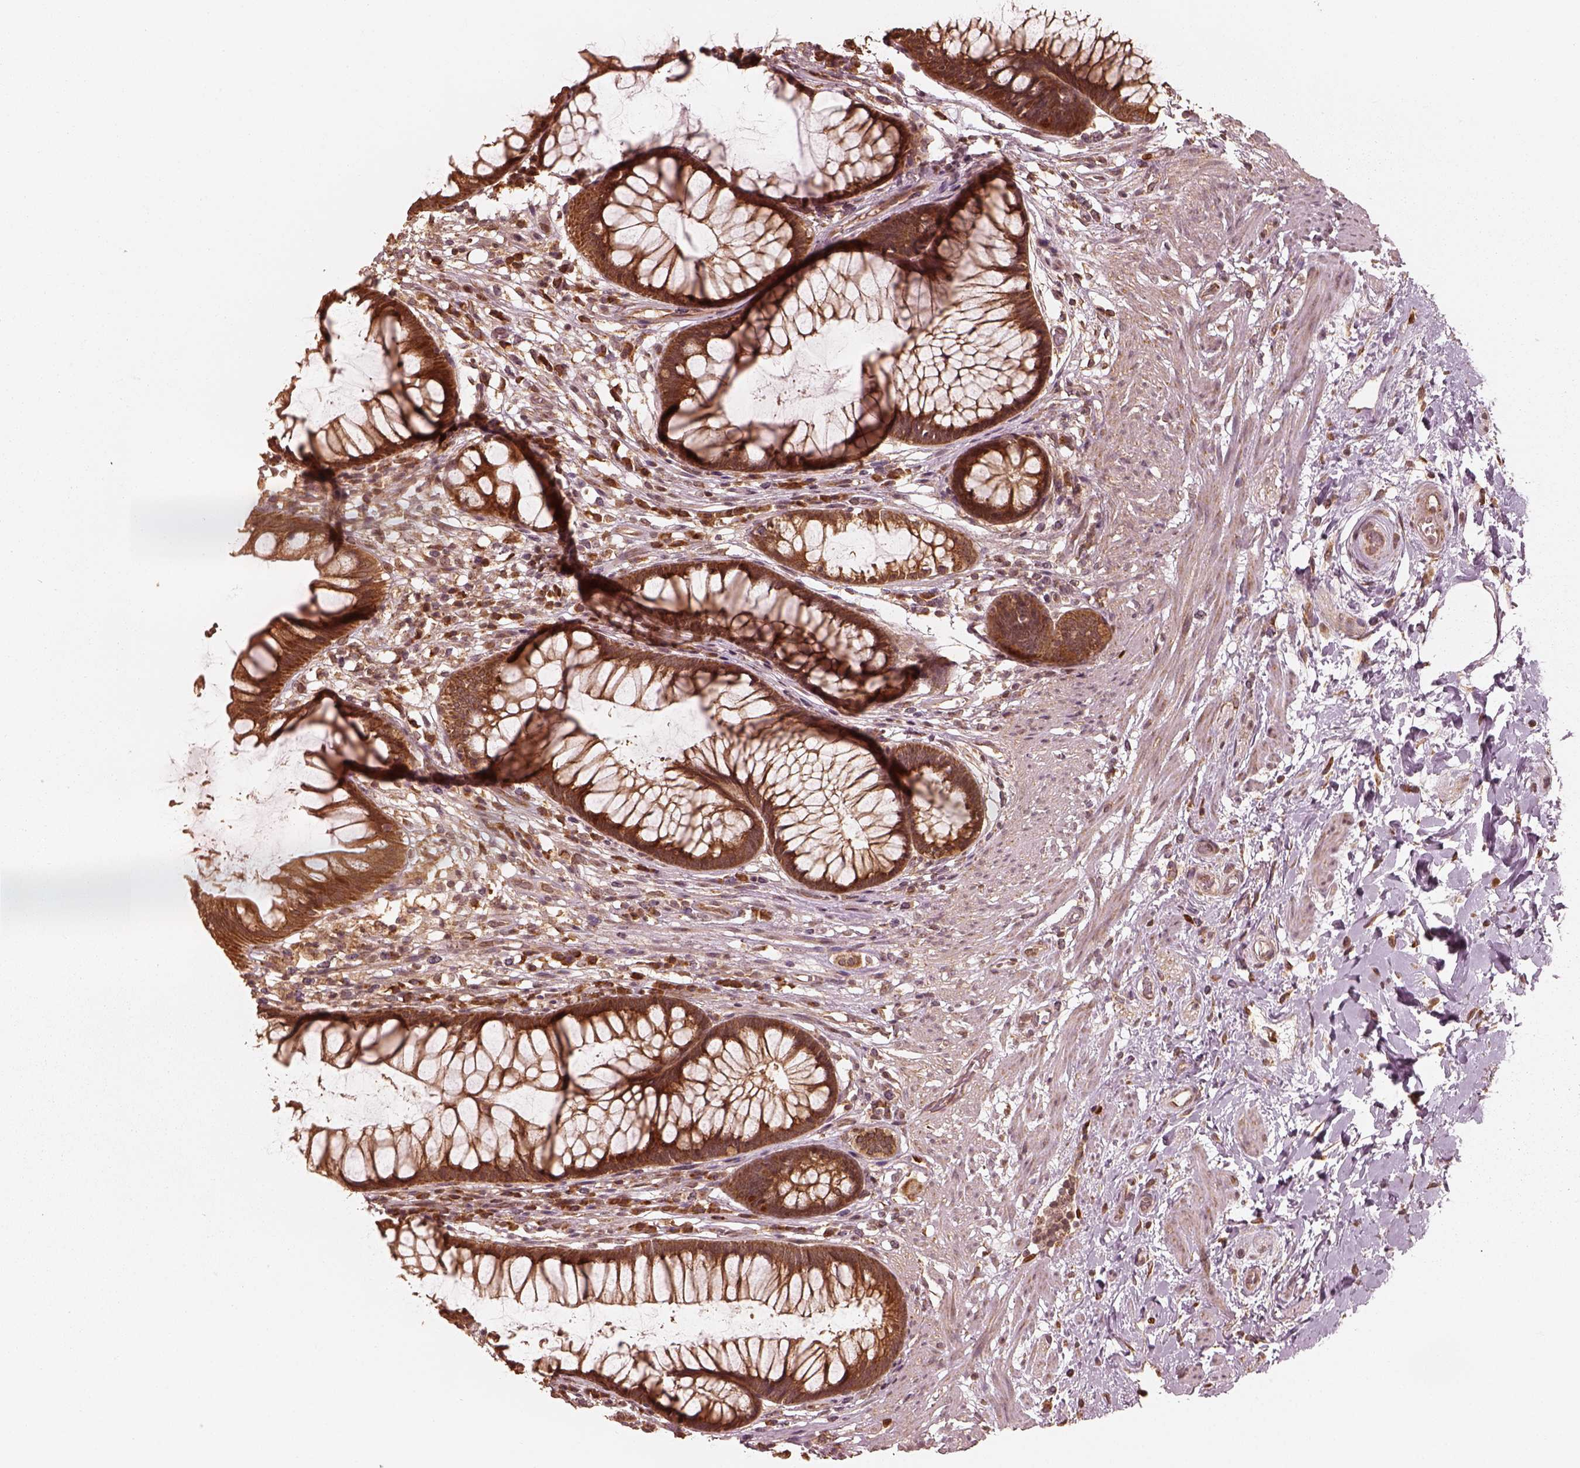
{"staining": {"intensity": "strong", "quantity": ">75%", "location": "cytoplasmic/membranous"}, "tissue": "rectum", "cell_type": "Glandular cells", "image_type": "normal", "snomed": [{"axis": "morphology", "description": "Normal tissue, NOS"}, {"axis": "topography", "description": "Smooth muscle"}, {"axis": "topography", "description": "Rectum"}], "caption": "Unremarkable rectum was stained to show a protein in brown. There is high levels of strong cytoplasmic/membranous staining in approximately >75% of glandular cells. The protein is shown in brown color, while the nuclei are stained blue.", "gene": "DNAJC25", "patient": {"sex": "male", "age": 53}}